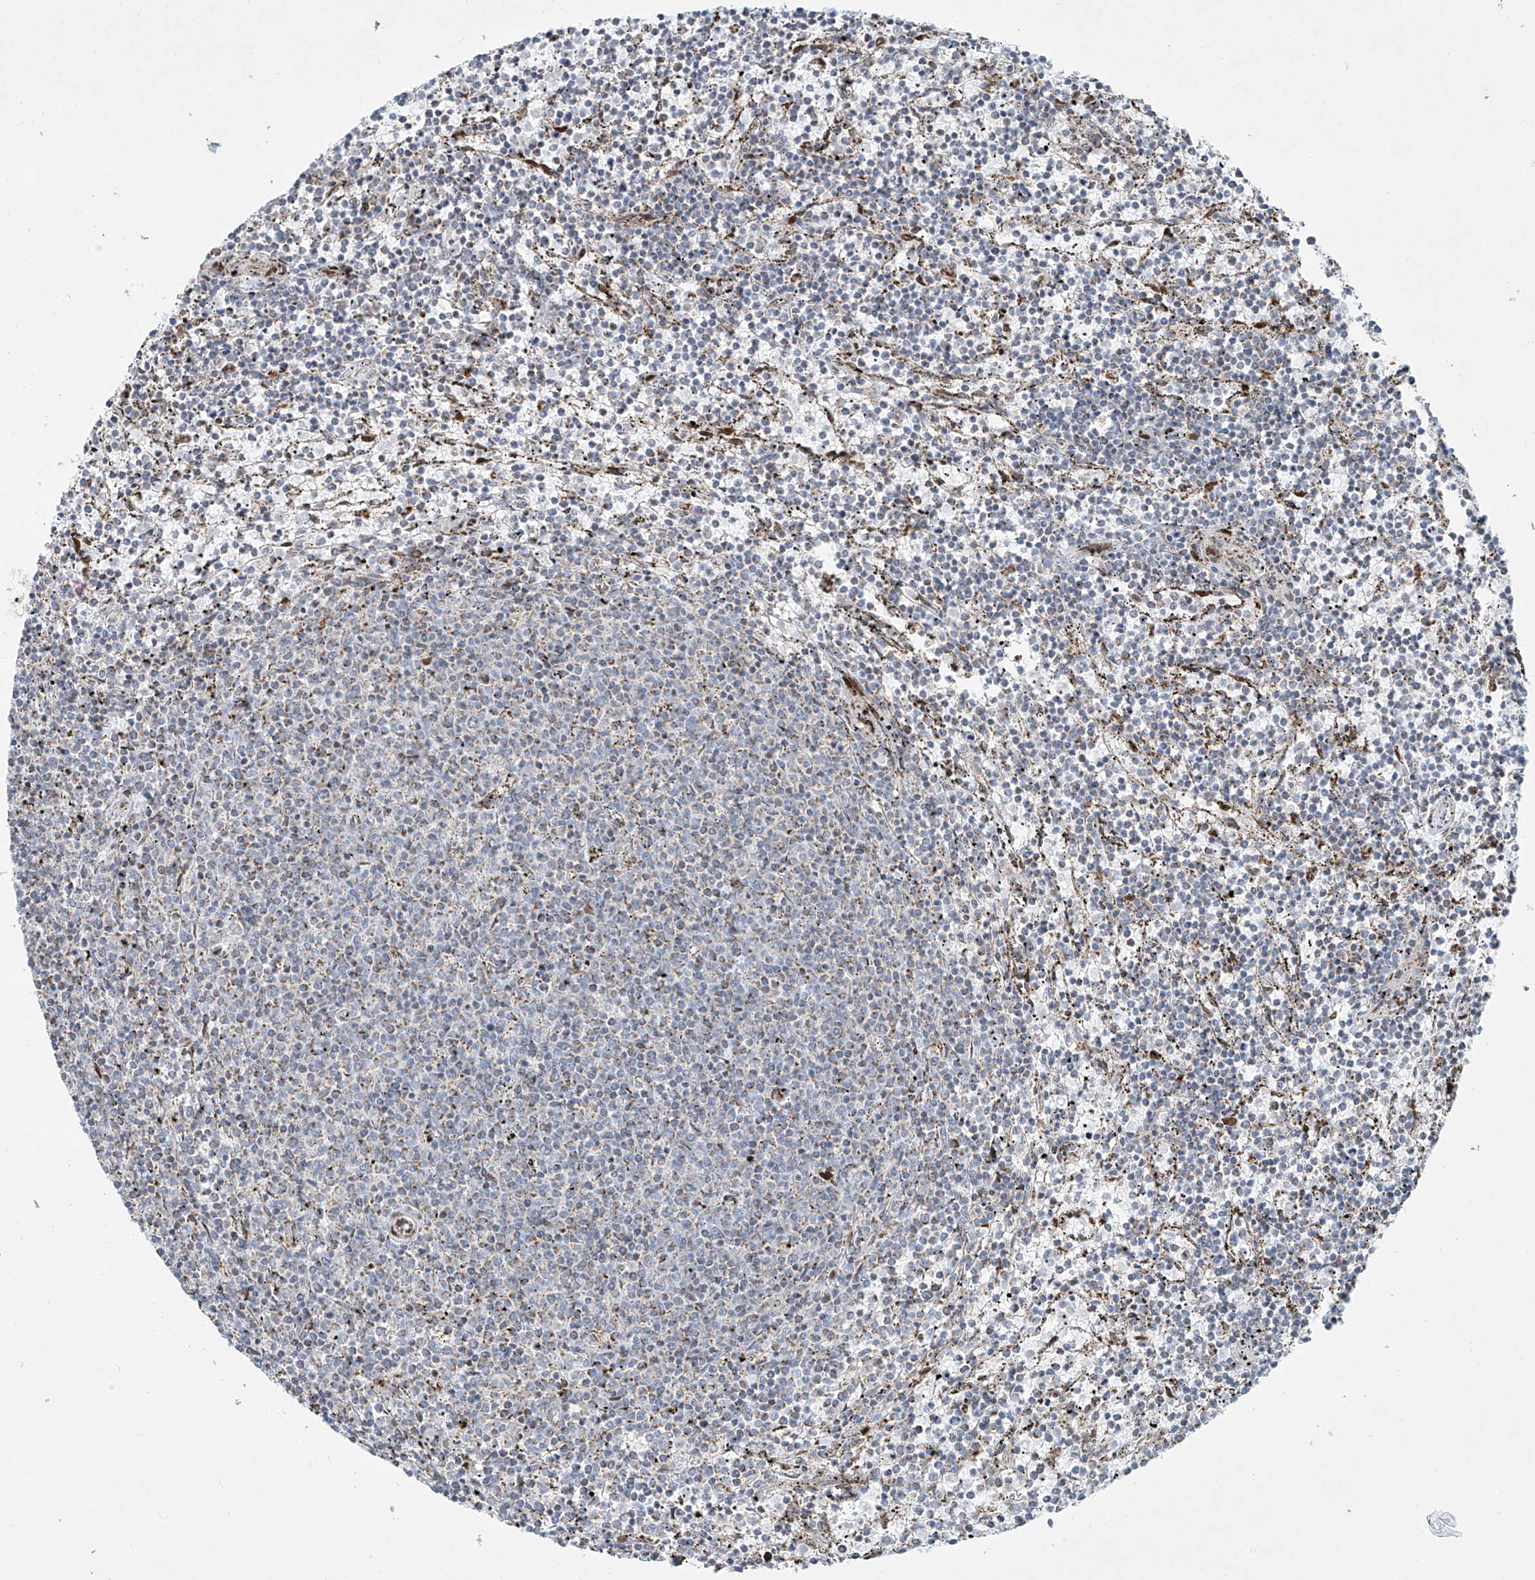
{"staining": {"intensity": "negative", "quantity": "none", "location": "none"}, "tissue": "lymphoma", "cell_type": "Tumor cells", "image_type": "cancer", "snomed": [{"axis": "morphology", "description": "Malignant lymphoma, non-Hodgkin's type, Low grade"}, {"axis": "topography", "description": "Spleen"}], "caption": "The IHC image has no significant staining in tumor cells of low-grade malignant lymphoma, non-Hodgkin's type tissue. The staining is performed using DAB (3,3'-diaminobenzidine) brown chromogen with nuclei counter-stained in using hematoxylin.", "gene": "SMDT1", "patient": {"sex": "female", "age": 50}}